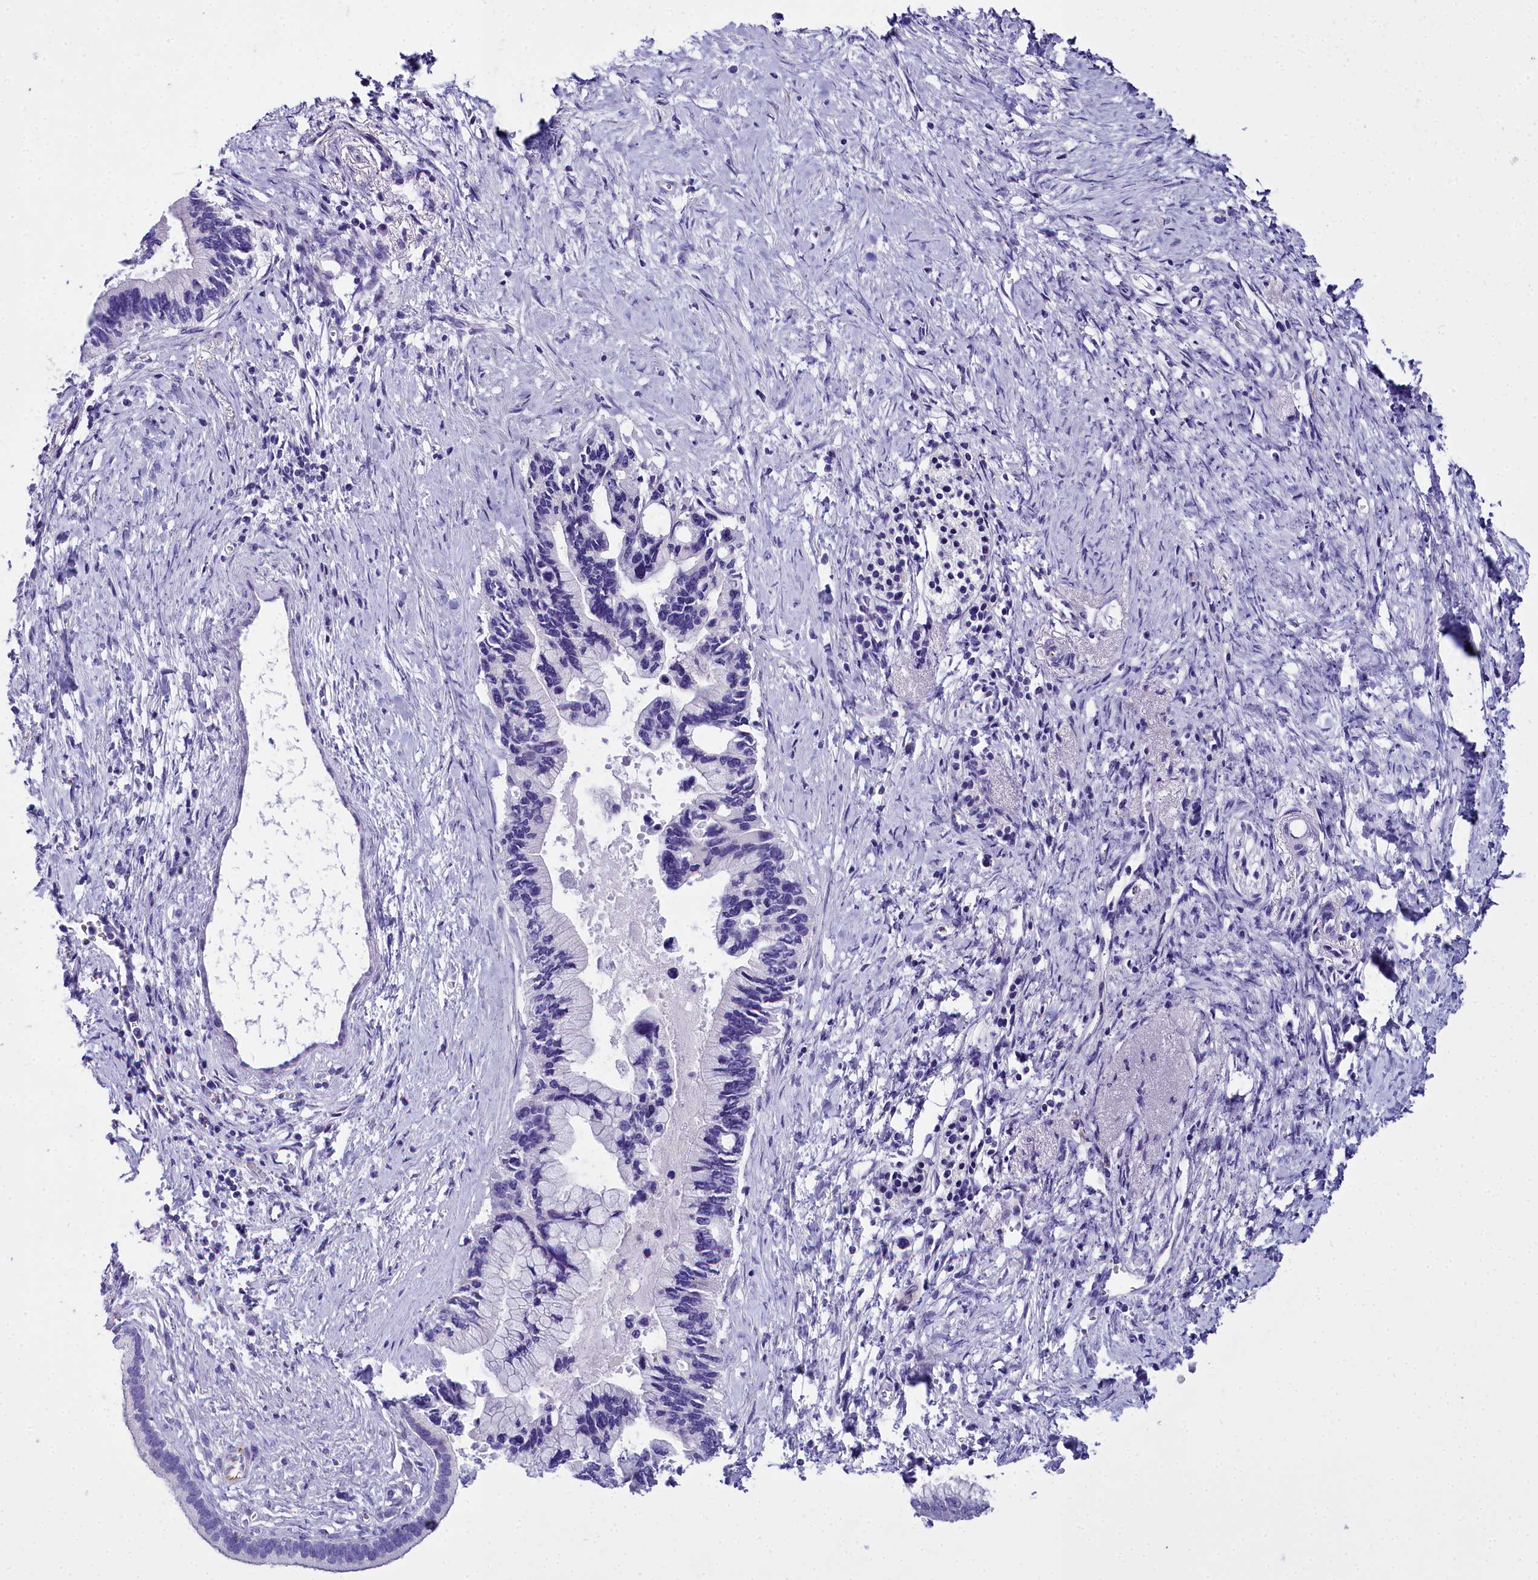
{"staining": {"intensity": "negative", "quantity": "none", "location": "none"}, "tissue": "pancreatic cancer", "cell_type": "Tumor cells", "image_type": "cancer", "snomed": [{"axis": "morphology", "description": "Adenocarcinoma, NOS"}, {"axis": "topography", "description": "Pancreas"}], "caption": "This is a micrograph of IHC staining of pancreatic cancer (adenocarcinoma), which shows no positivity in tumor cells.", "gene": "TIMM22", "patient": {"sex": "female", "age": 83}}